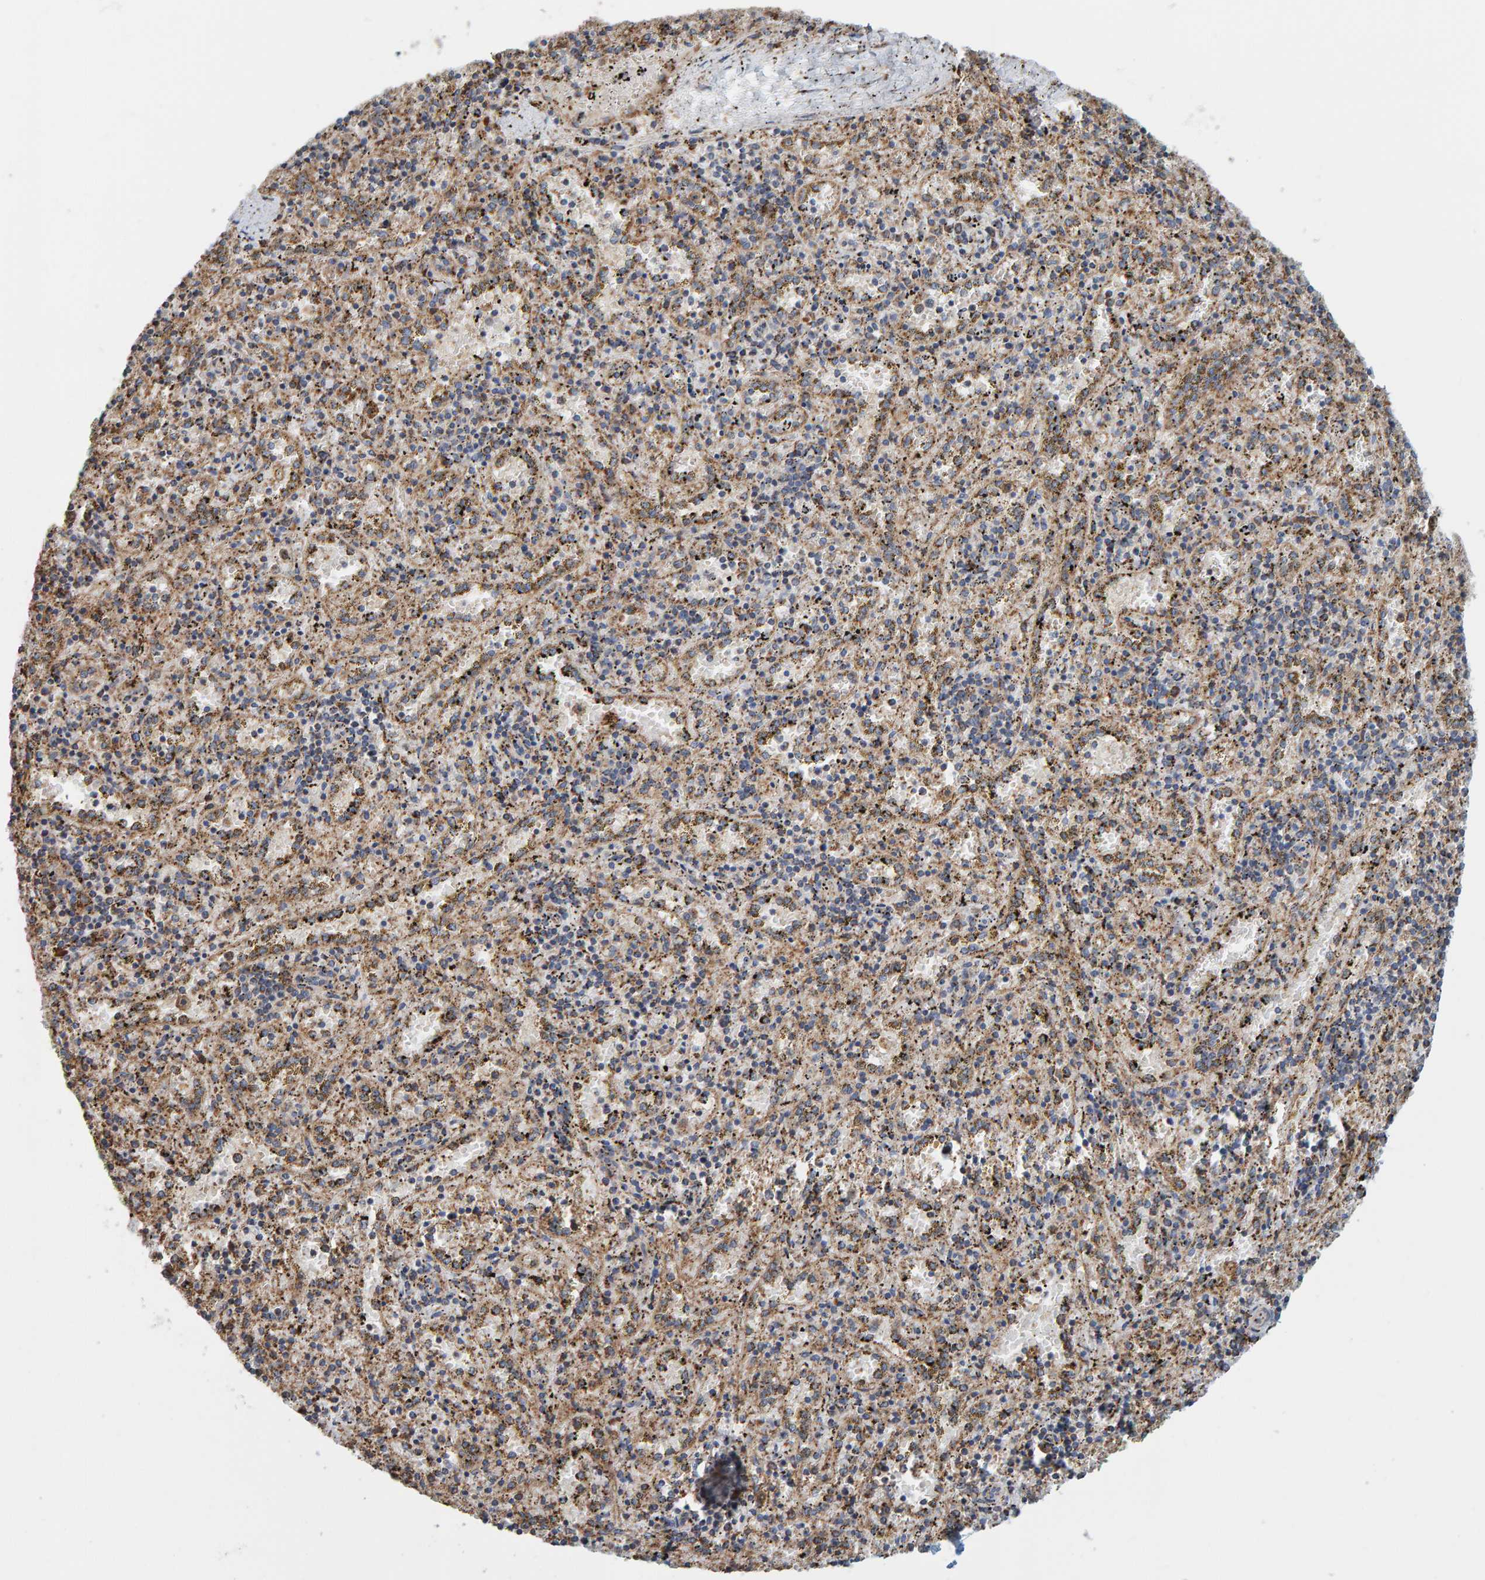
{"staining": {"intensity": "weak", "quantity": "25%-75%", "location": "cytoplasmic/membranous"}, "tissue": "spleen", "cell_type": "Cells in red pulp", "image_type": "normal", "snomed": [{"axis": "morphology", "description": "Normal tissue, NOS"}, {"axis": "topography", "description": "Spleen"}], "caption": "Immunohistochemical staining of normal spleen shows low levels of weak cytoplasmic/membranous positivity in approximately 25%-75% of cells in red pulp. (Brightfield microscopy of DAB IHC at high magnification).", "gene": "MRPL45", "patient": {"sex": "male", "age": 11}}